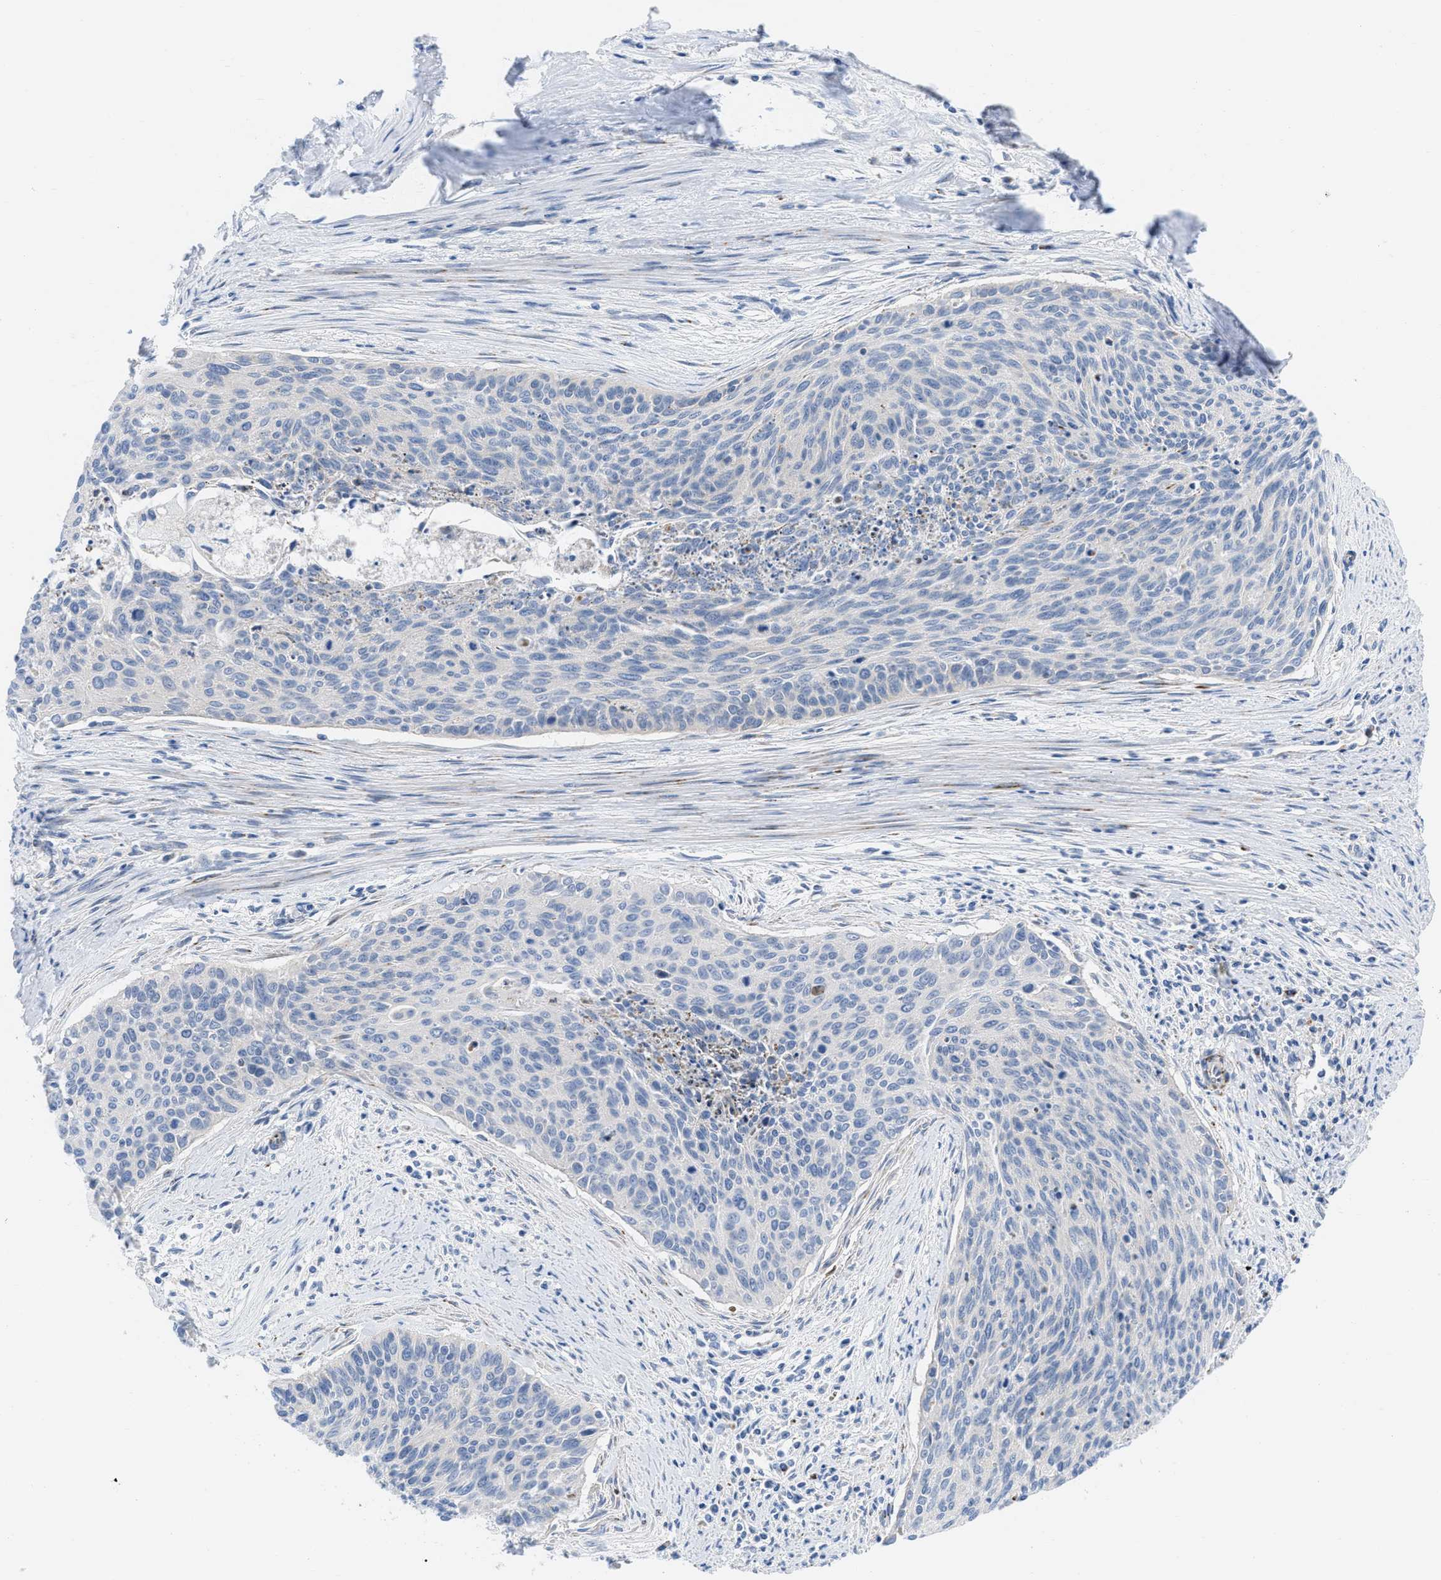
{"staining": {"intensity": "negative", "quantity": "none", "location": "none"}, "tissue": "cervical cancer", "cell_type": "Tumor cells", "image_type": "cancer", "snomed": [{"axis": "morphology", "description": "Squamous cell carcinoma, NOS"}, {"axis": "topography", "description": "Cervix"}], "caption": "The image displays no staining of tumor cells in cervical cancer.", "gene": "RBBP9", "patient": {"sex": "female", "age": 55}}